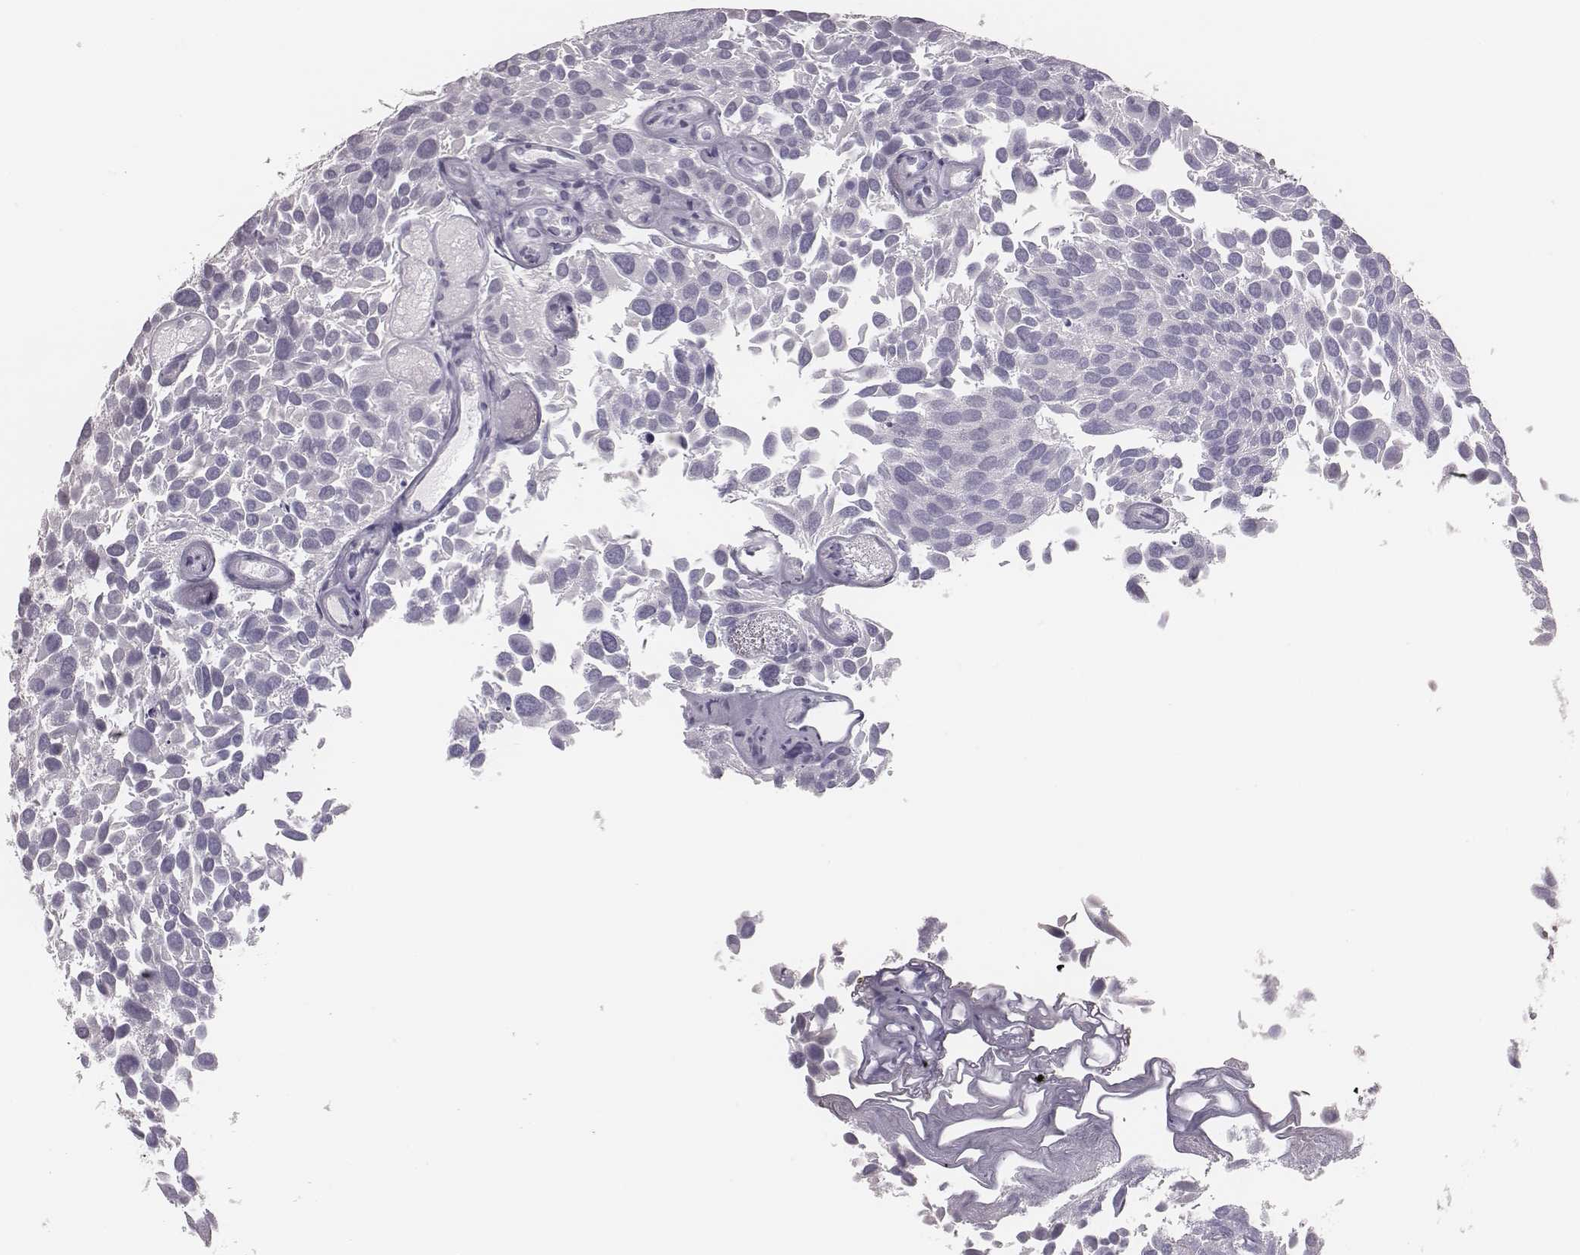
{"staining": {"intensity": "negative", "quantity": "none", "location": "none"}, "tissue": "urothelial cancer", "cell_type": "Tumor cells", "image_type": "cancer", "snomed": [{"axis": "morphology", "description": "Urothelial carcinoma, Low grade"}, {"axis": "topography", "description": "Urinary bladder"}], "caption": "The micrograph displays no significant expression in tumor cells of urothelial carcinoma (low-grade).", "gene": "ADGRF4", "patient": {"sex": "female", "age": 69}}